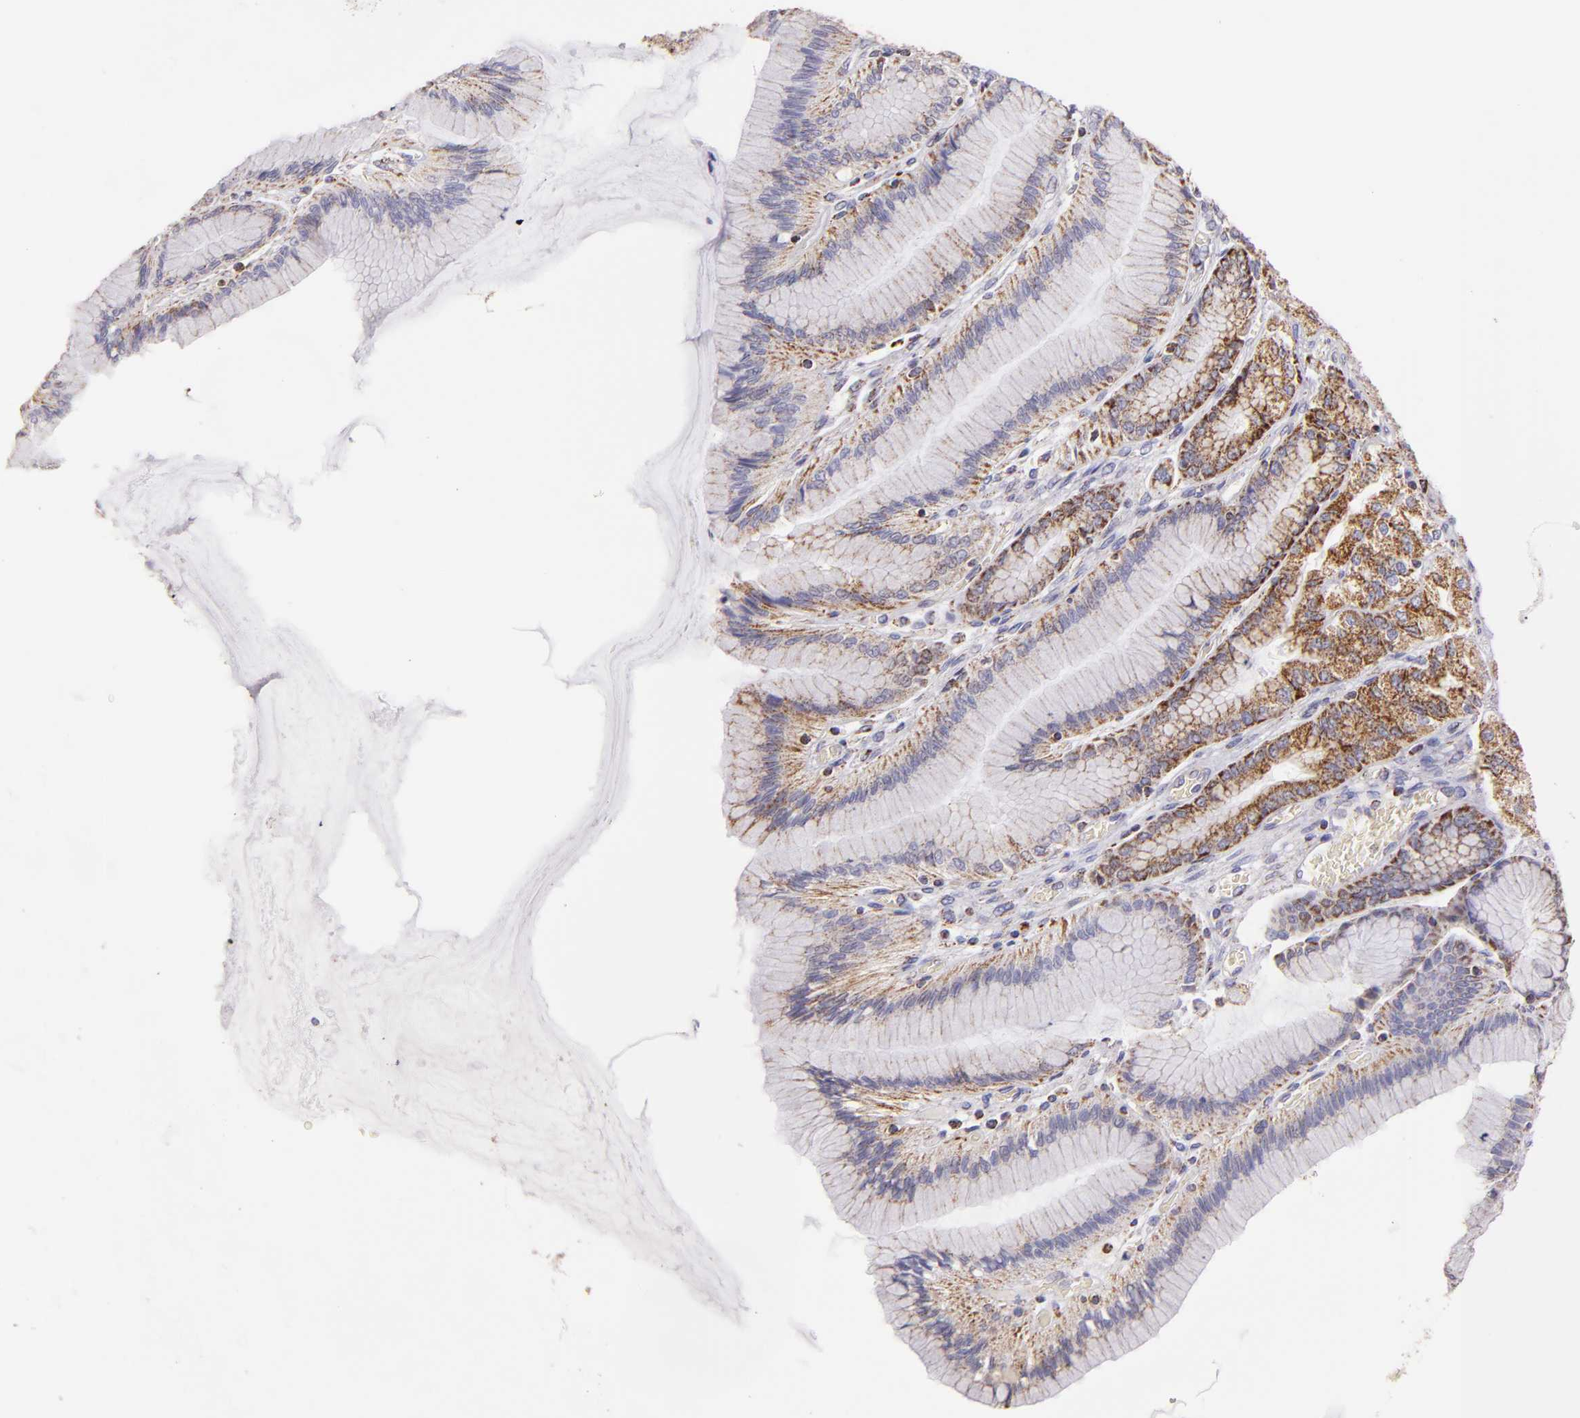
{"staining": {"intensity": "moderate", "quantity": ">75%", "location": "cytoplasmic/membranous"}, "tissue": "stomach", "cell_type": "Glandular cells", "image_type": "normal", "snomed": [{"axis": "morphology", "description": "Normal tissue, NOS"}, {"axis": "morphology", "description": "Adenocarcinoma, NOS"}, {"axis": "topography", "description": "Stomach"}, {"axis": "topography", "description": "Stomach, lower"}], "caption": "Glandular cells demonstrate medium levels of moderate cytoplasmic/membranous positivity in about >75% of cells in benign human stomach.", "gene": "HSPD1", "patient": {"sex": "female", "age": 65}}